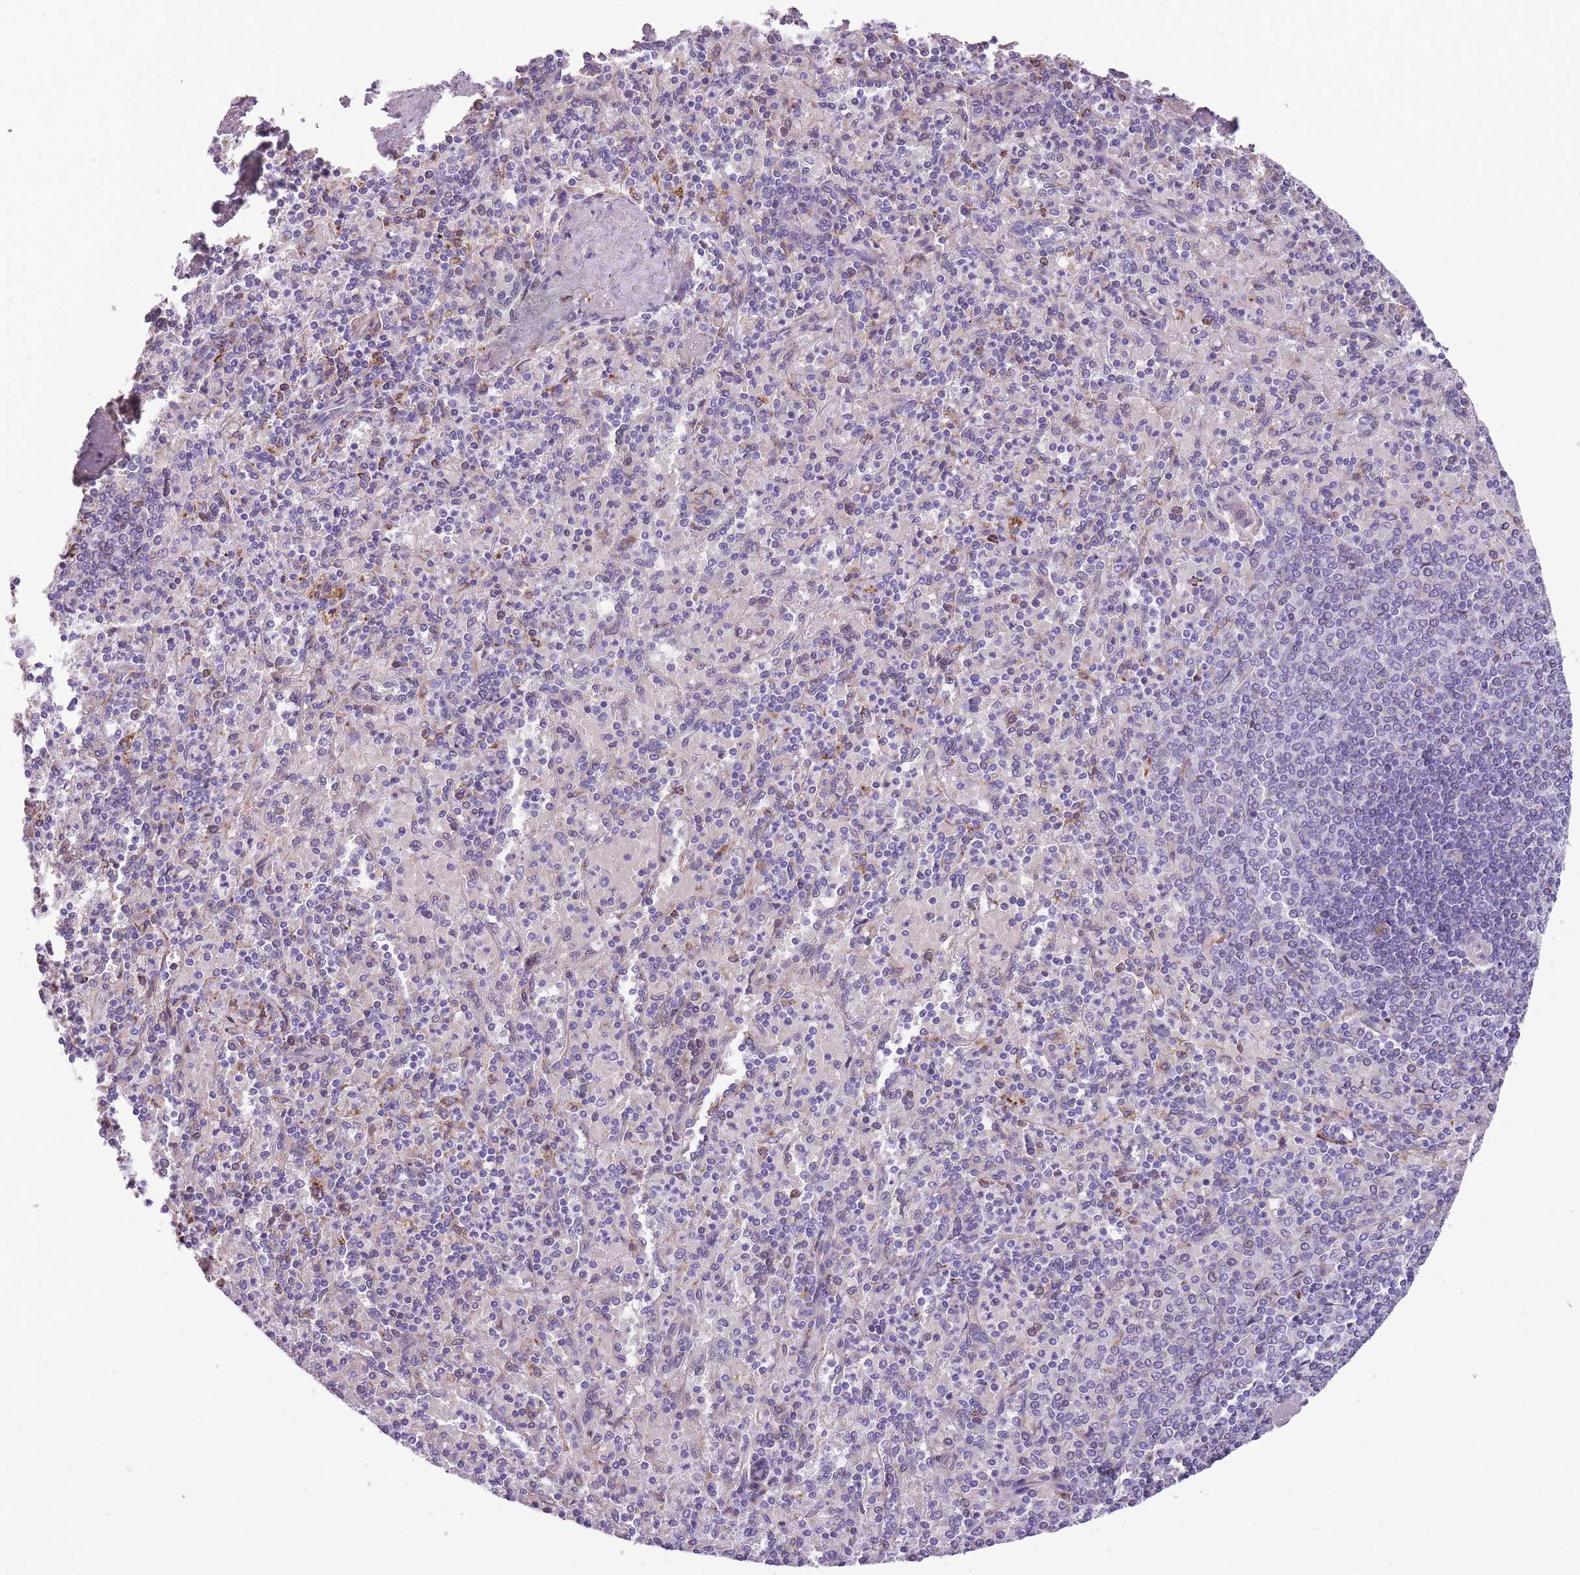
{"staining": {"intensity": "strong", "quantity": "<25%", "location": "cytoplasmic/membranous"}, "tissue": "spleen", "cell_type": "Cells in red pulp", "image_type": "normal", "snomed": [{"axis": "morphology", "description": "Normal tissue, NOS"}, {"axis": "topography", "description": "Spleen"}], "caption": "Normal spleen reveals strong cytoplasmic/membranous staining in approximately <25% of cells in red pulp (DAB = brown stain, brightfield microscopy at high magnification)..", "gene": "GNAT1", "patient": {"sex": "male", "age": 82}}